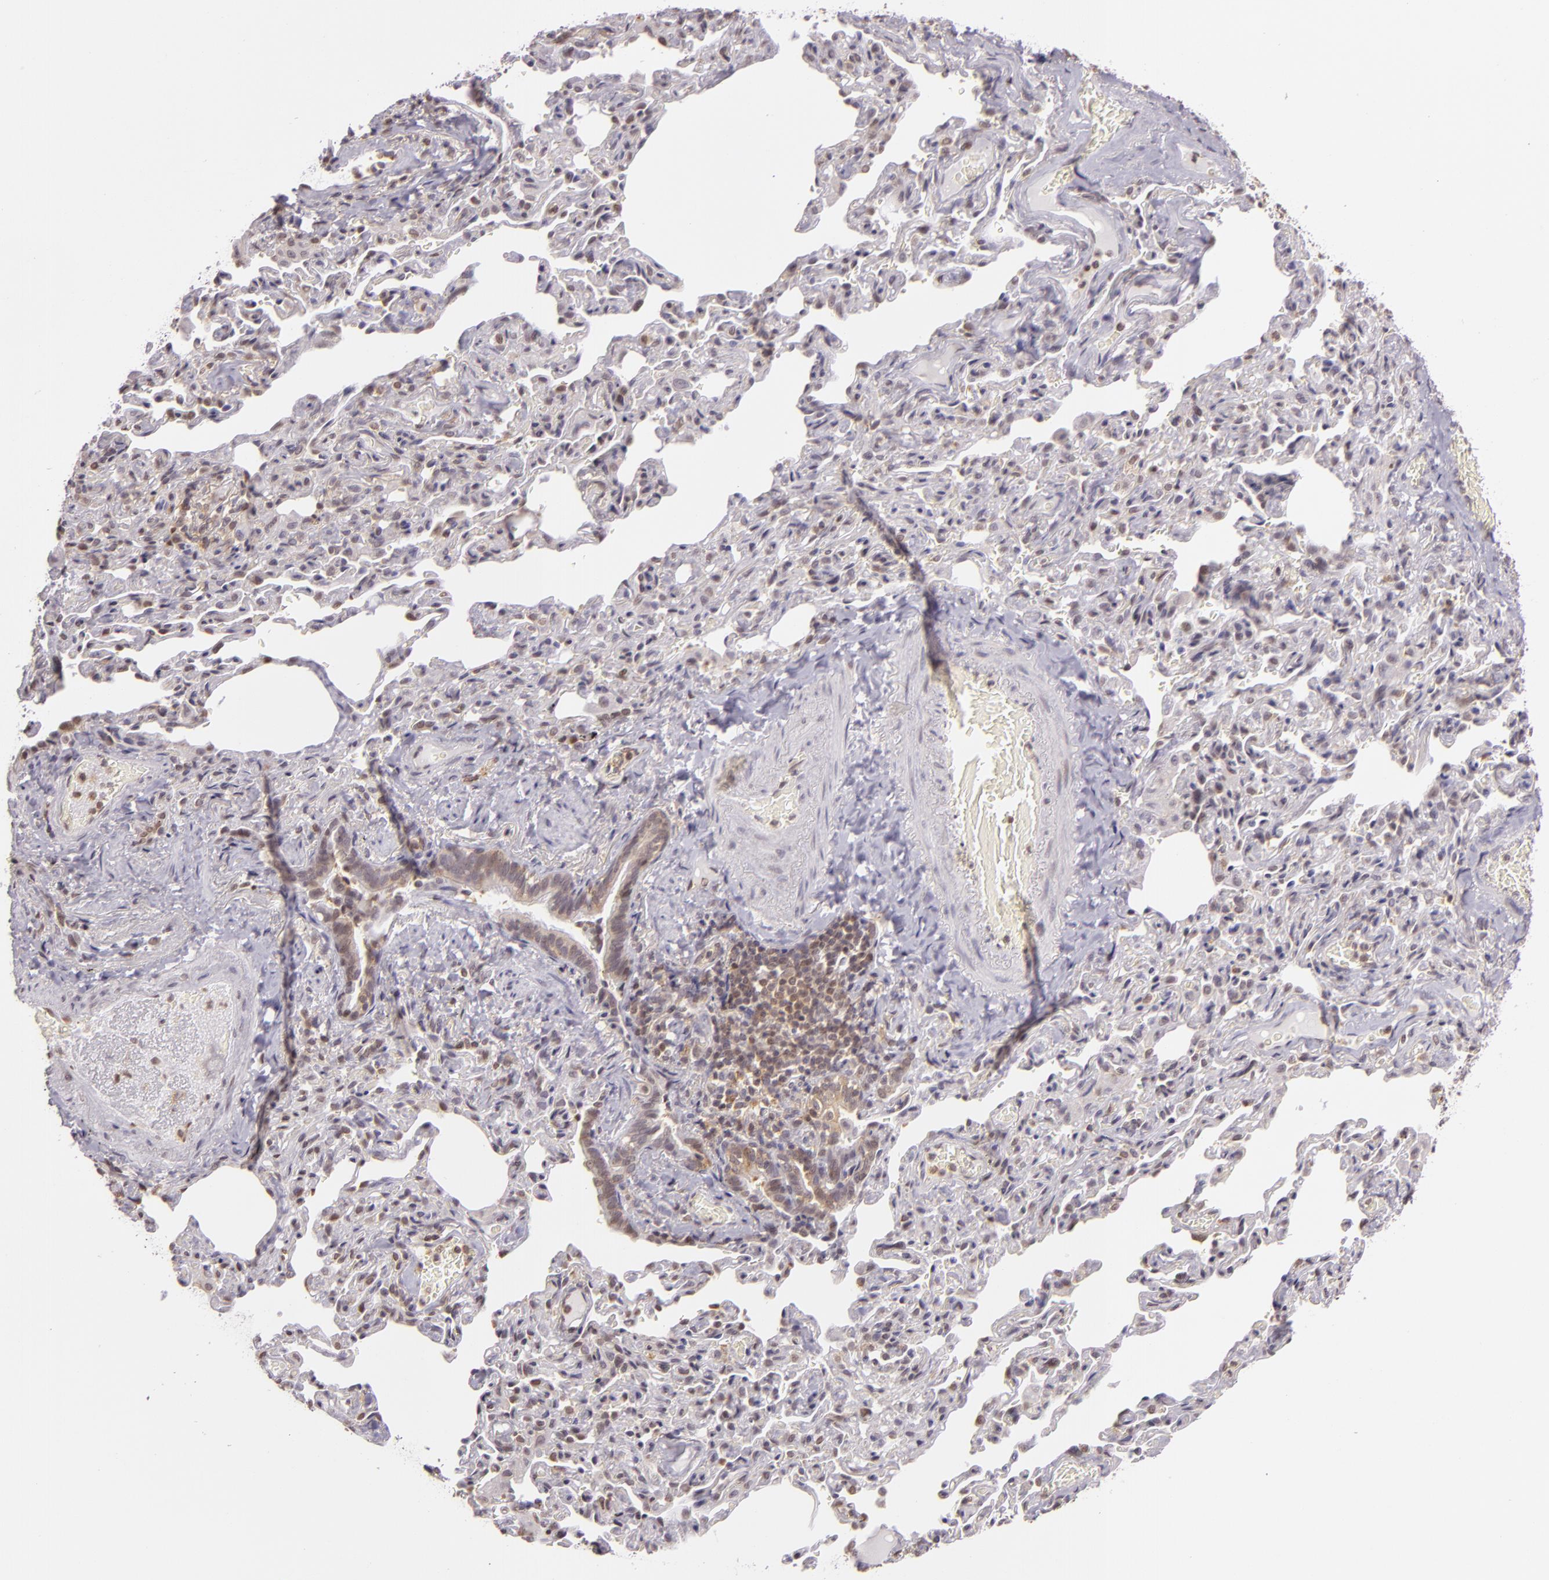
{"staining": {"intensity": "moderate", "quantity": ">75%", "location": "cytoplasmic/membranous"}, "tissue": "bronchus", "cell_type": "Respiratory epithelial cells", "image_type": "normal", "snomed": [{"axis": "morphology", "description": "Normal tissue, NOS"}, {"axis": "topography", "description": "Cartilage tissue"}, {"axis": "topography", "description": "Bronchus"}, {"axis": "topography", "description": "Lung"}], "caption": "Immunohistochemical staining of benign human bronchus displays medium levels of moderate cytoplasmic/membranous positivity in about >75% of respiratory epithelial cells.", "gene": "ENSG00000290315", "patient": {"sex": "male", "age": 64}}